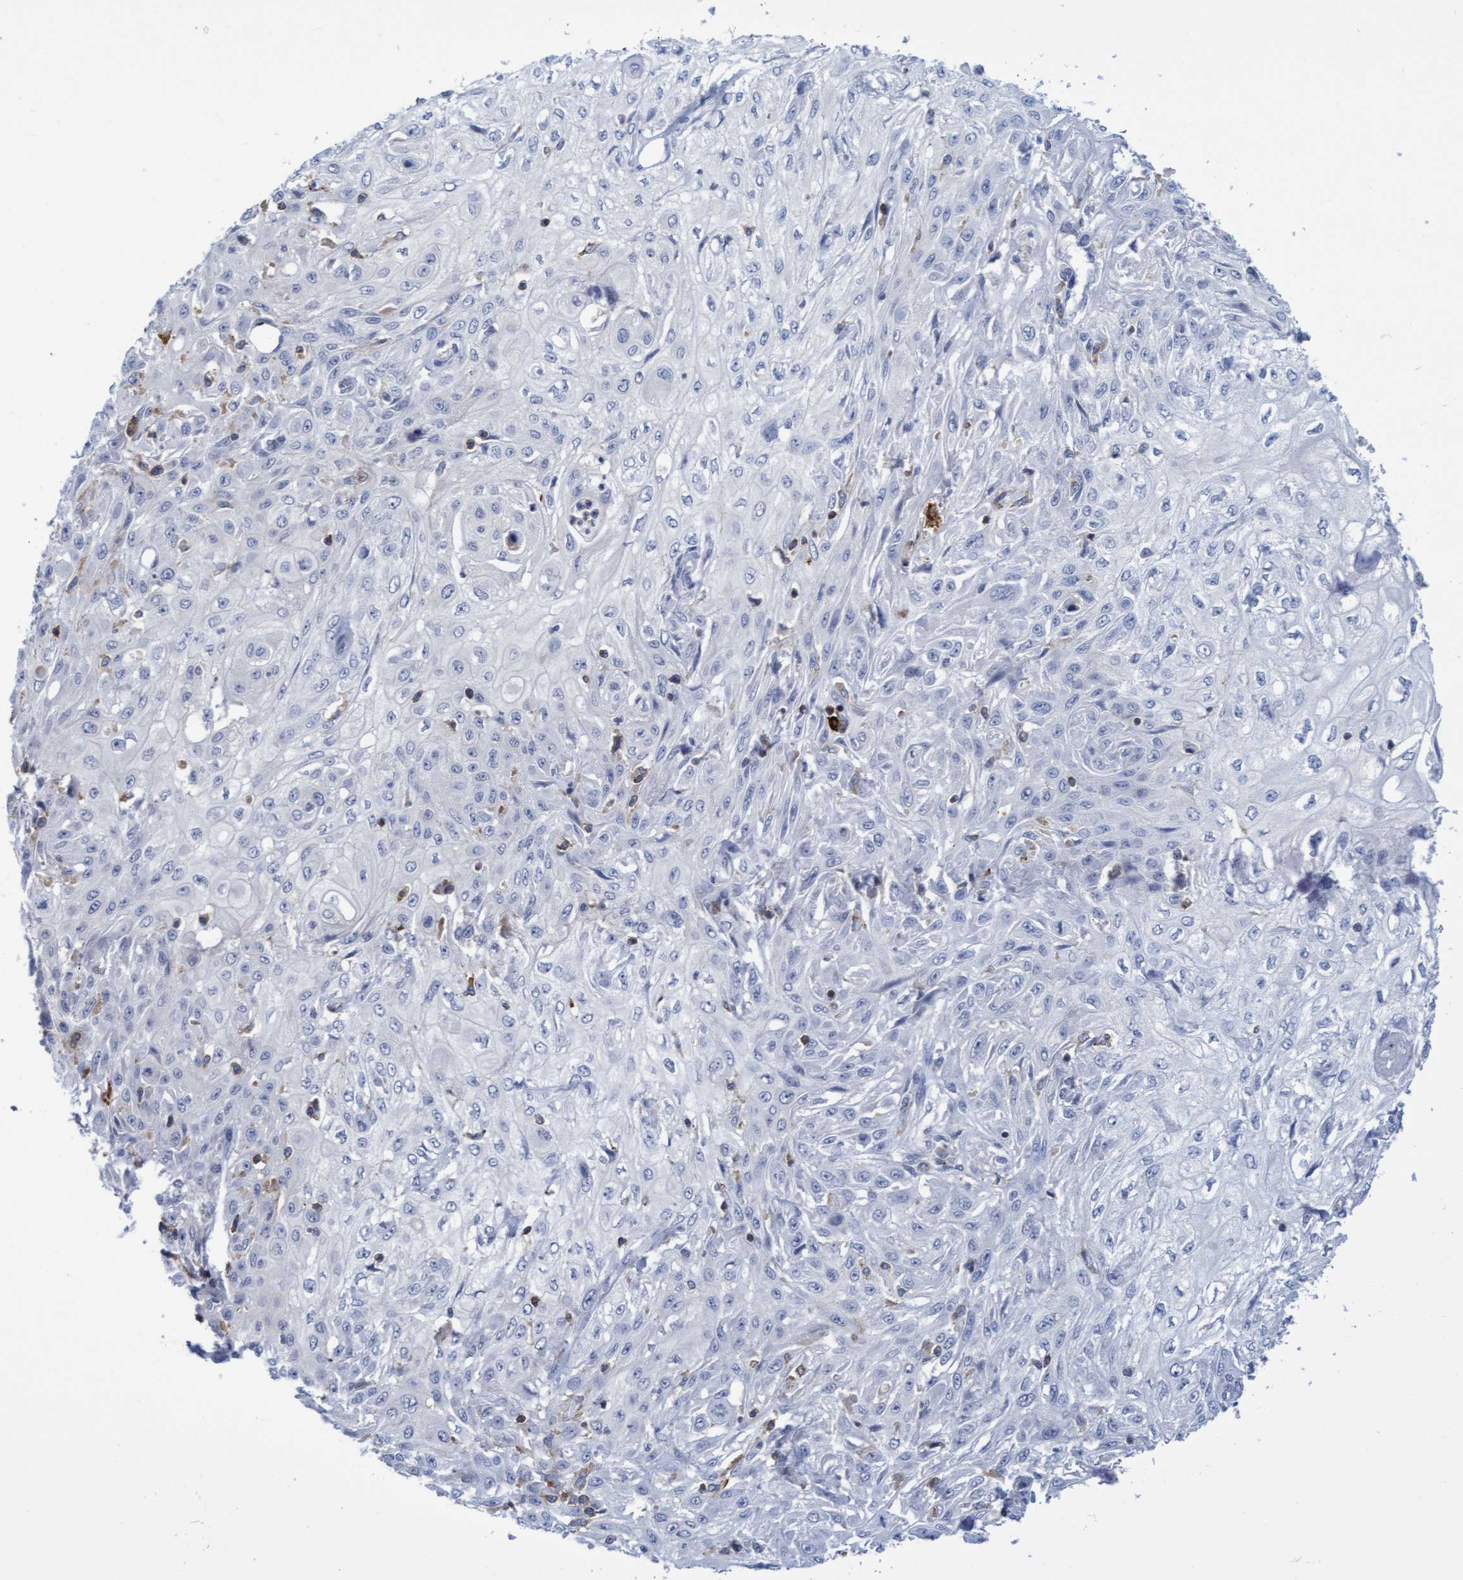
{"staining": {"intensity": "negative", "quantity": "none", "location": "none"}, "tissue": "skin cancer", "cell_type": "Tumor cells", "image_type": "cancer", "snomed": [{"axis": "morphology", "description": "Squamous cell carcinoma, NOS"}, {"axis": "morphology", "description": "Squamous cell carcinoma, metastatic, NOS"}, {"axis": "topography", "description": "Skin"}, {"axis": "topography", "description": "Lymph node"}], "caption": "Tumor cells show no significant staining in skin cancer. (Stains: DAB (3,3'-diaminobenzidine) immunohistochemistry with hematoxylin counter stain, Microscopy: brightfield microscopy at high magnification).", "gene": "FNBP1", "patient": {"sex": "male", "age": 75}}